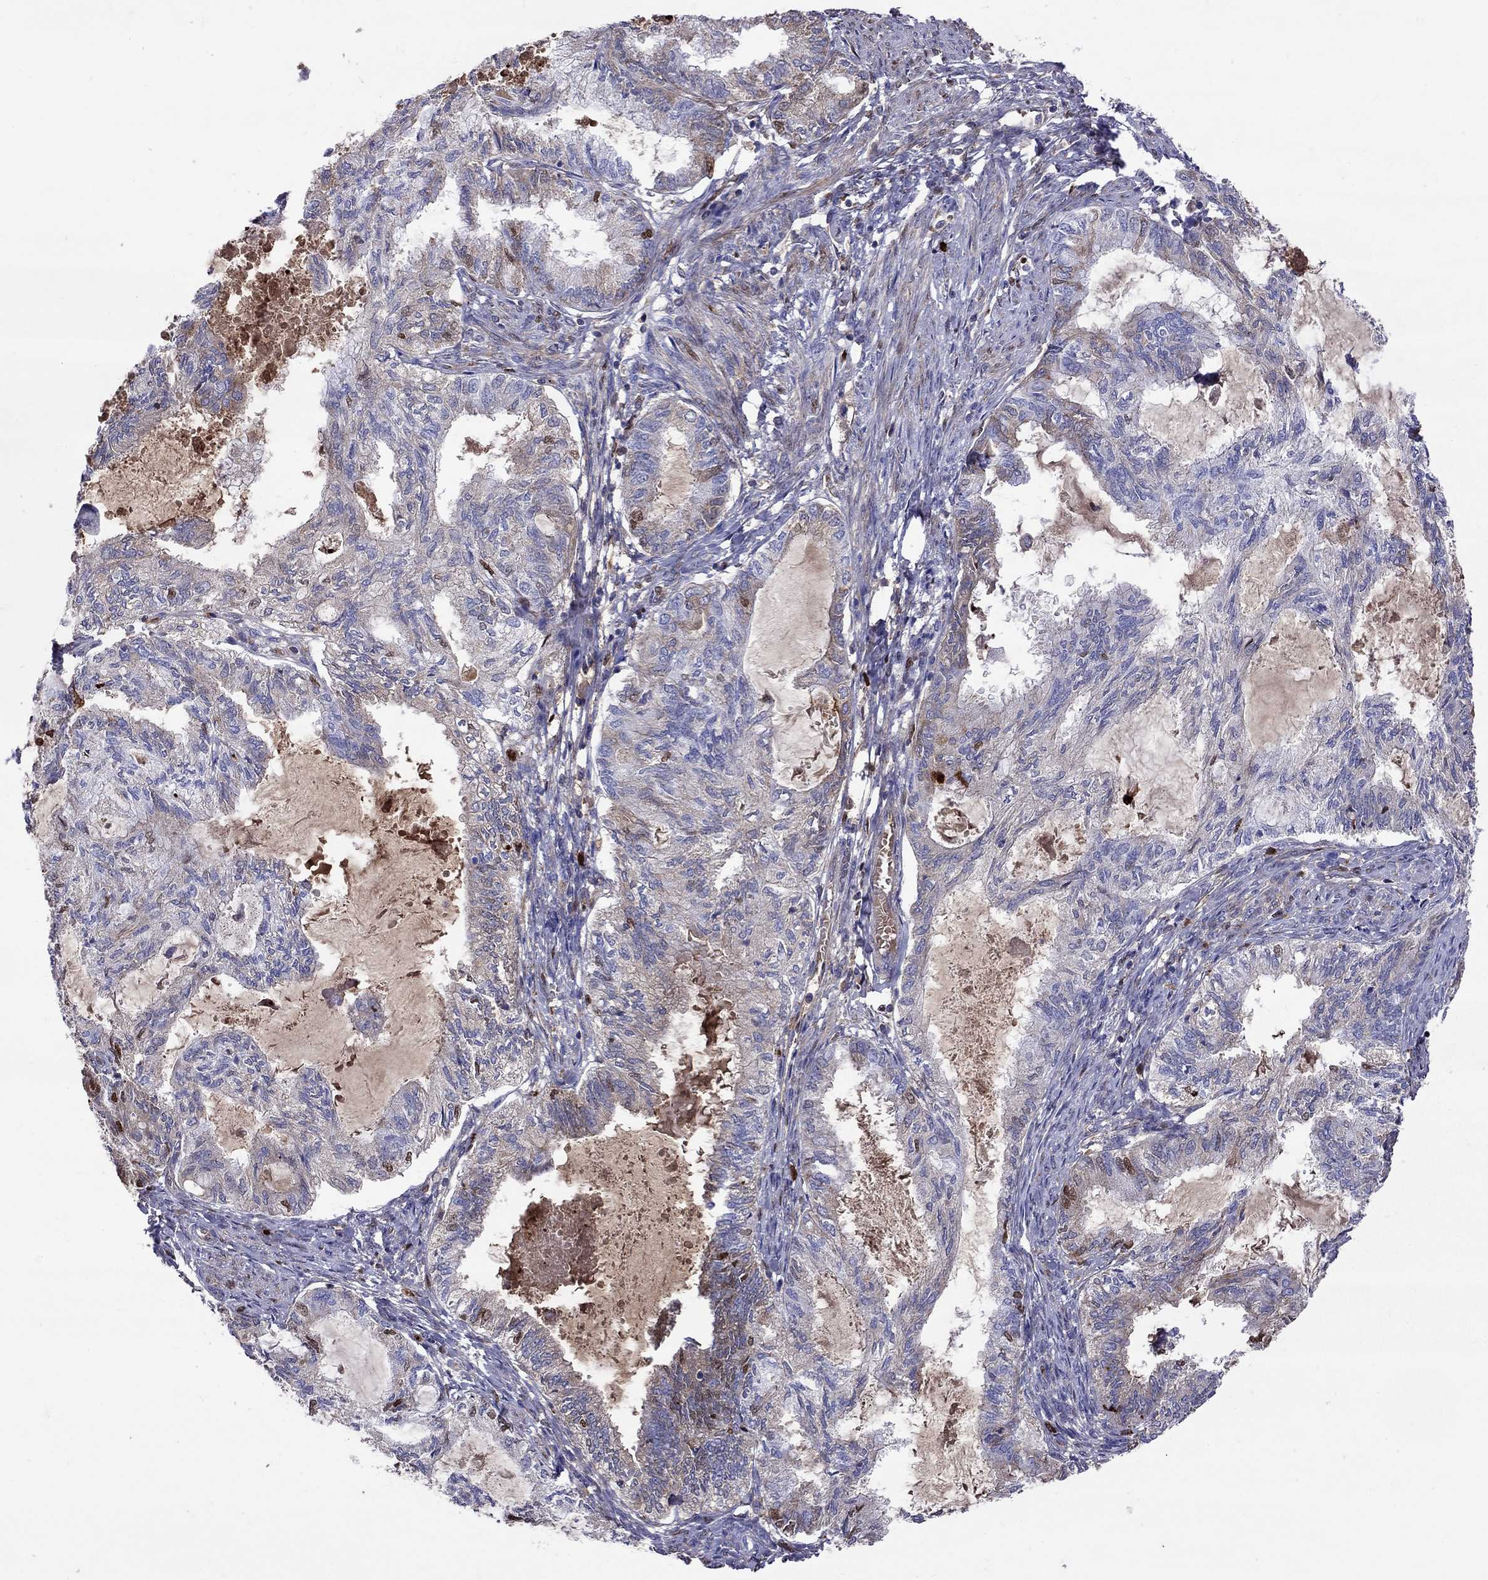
{"staining": {"intensity": "weak", "quantity": "25%-75%", "location": "cytoplasmic/membranous"}, "tissue": "endometrial cancer", "cell_type": "Tumor cells", "image_type": "cancer", "snomed": [{"axis": "morphology", "description": "Adenocarcinoma, NOS"}, {"axis": "topography", "description": "Endometrium"}], "caption": "Protein expression analysis of endometrial cancer exhibits weak cytoplasmic/membranous staining in about 25%-75% of tumor cells.", "gene": "SERPINA3", "patient": {"sex": "female", "age": 86}}